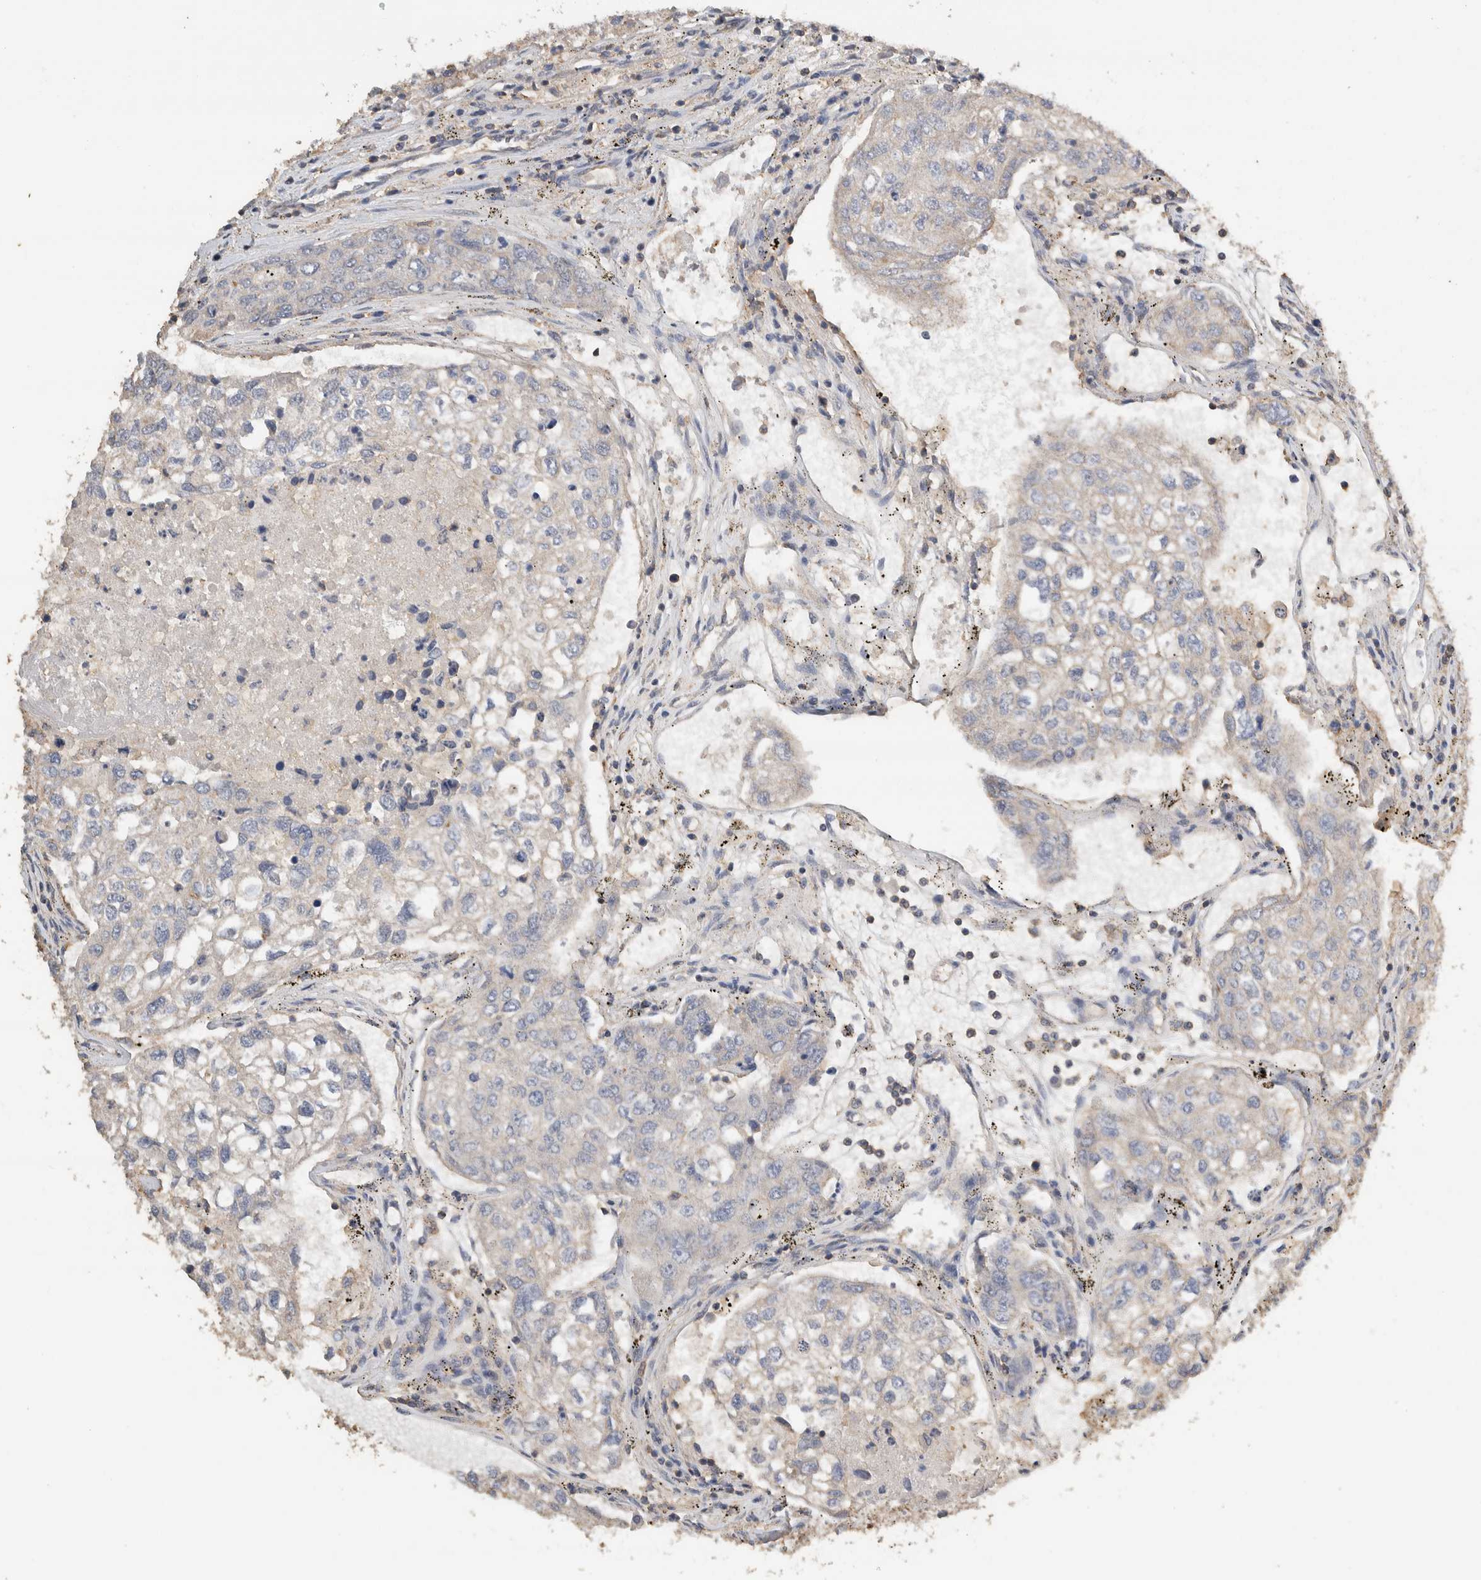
{"staining": {"intensity": "negative", "quantity": "none", "location": "none"}, "tissue": "urothelial cancer", "cell_type": "Tumor cells", "image_type": "cancer", "snomed": [{"axis": "morphology", "description": "Urothelial carcinoma, High grade"}, {"axis": "topography", "description": "Lymph node"}, {"axis": "topography", "description": "Urinary bladder"}], "caption": "Human high-grade urothelial carcinoma stained for a protein using IHC reveals no expression in tumor cells.", "gene": "EIF4G3", "patient": {"sex": "male", "age": 51}}